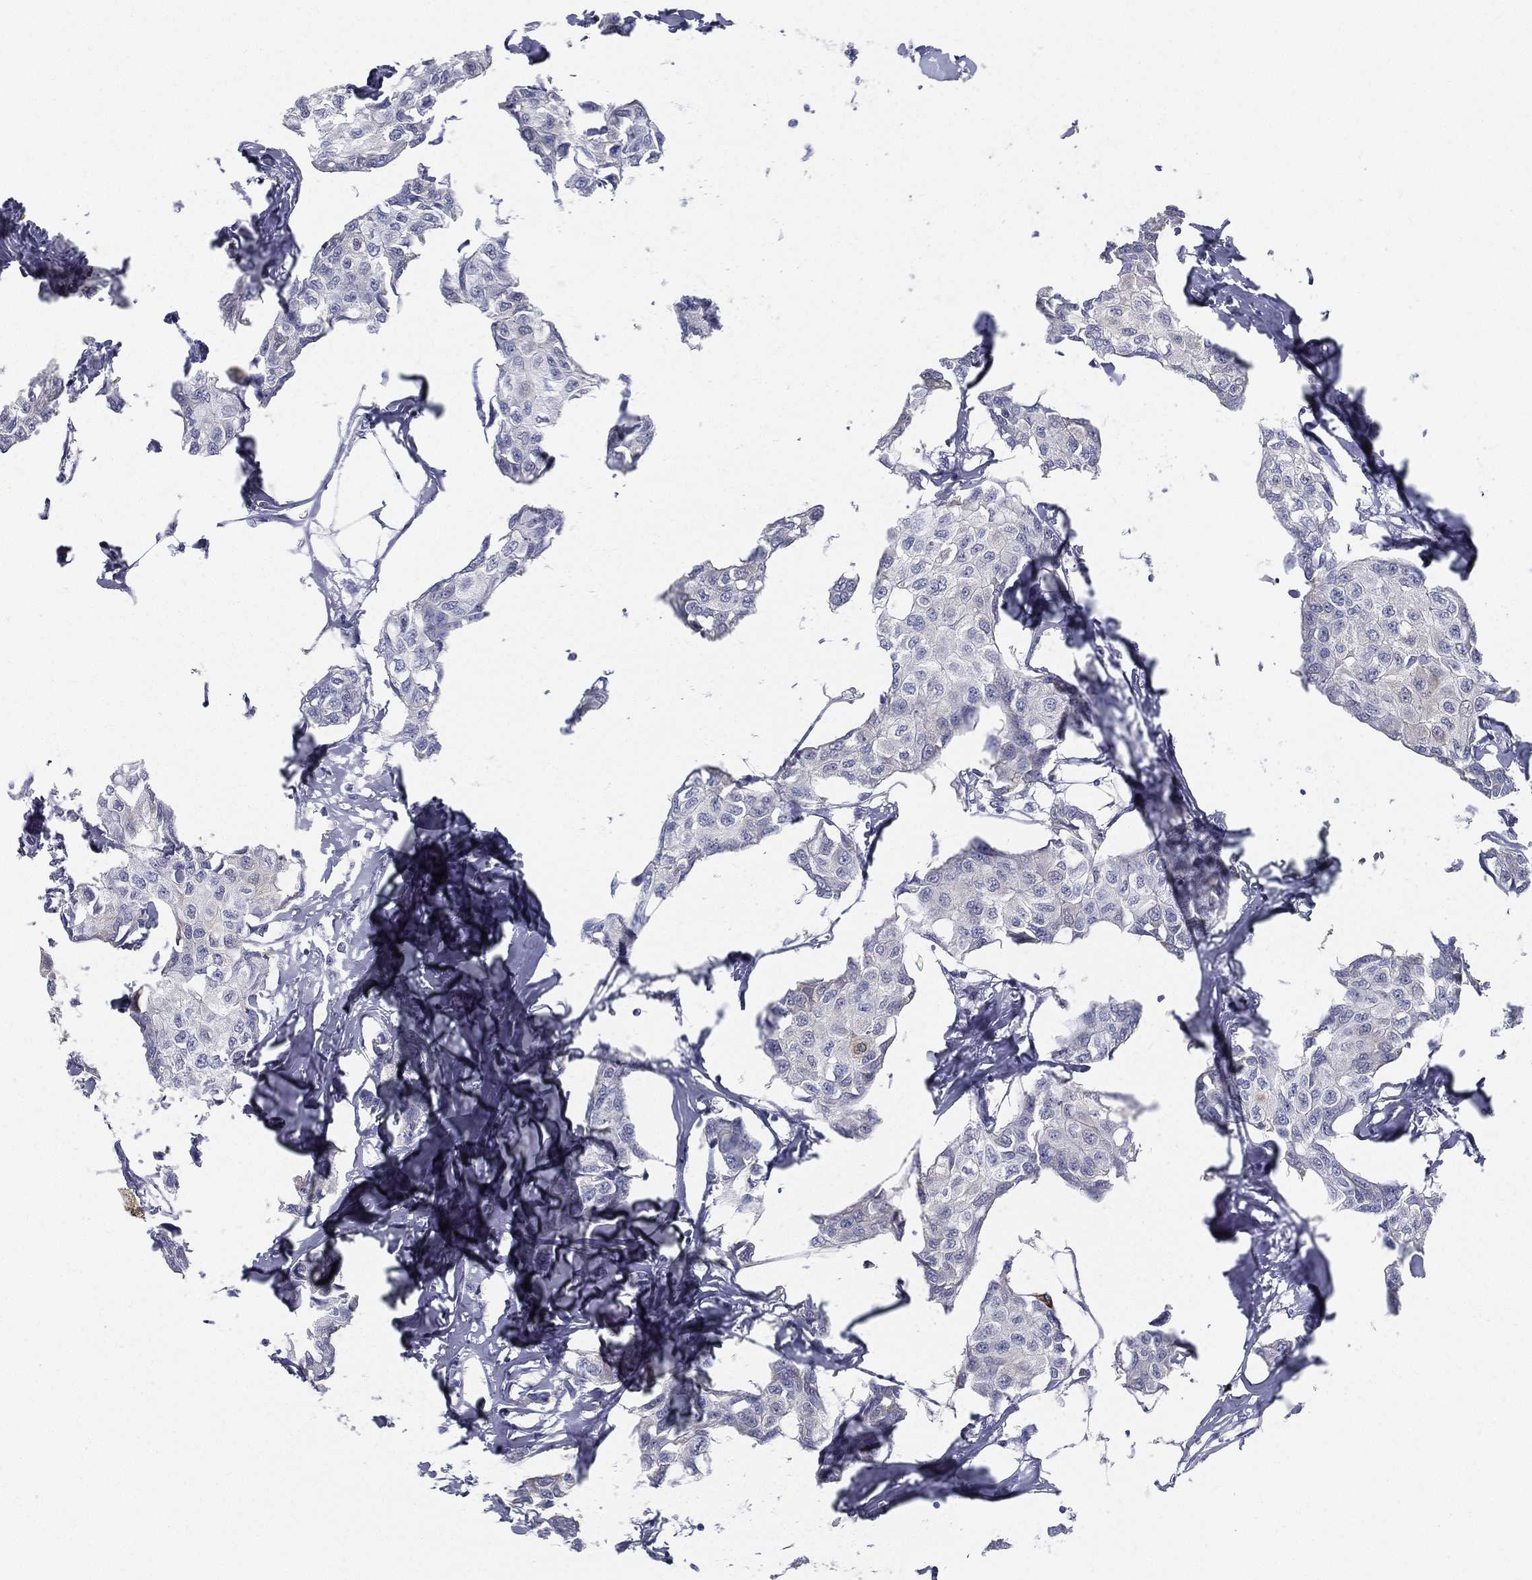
{"staining": {"intensity": "negative", "quantity": "none", "location": "none"}, "tissue": "breast cancer", "cell_type": "Tumor cells", "image_type": "cancer", "snomed": [{"axis": "morphology", "description": "Duct carcinoma"}, {"axis": "topography", "description": "Breast"}], "caption": "High magnification brightfield microscopy of intraductal carcinoma (breast) stained with DAB (brown) and counterstained with hematoxylin (blue): tumor cells show no significant expression.", "gene": "STS", "patient": {"sex": "female", "age": 80}}